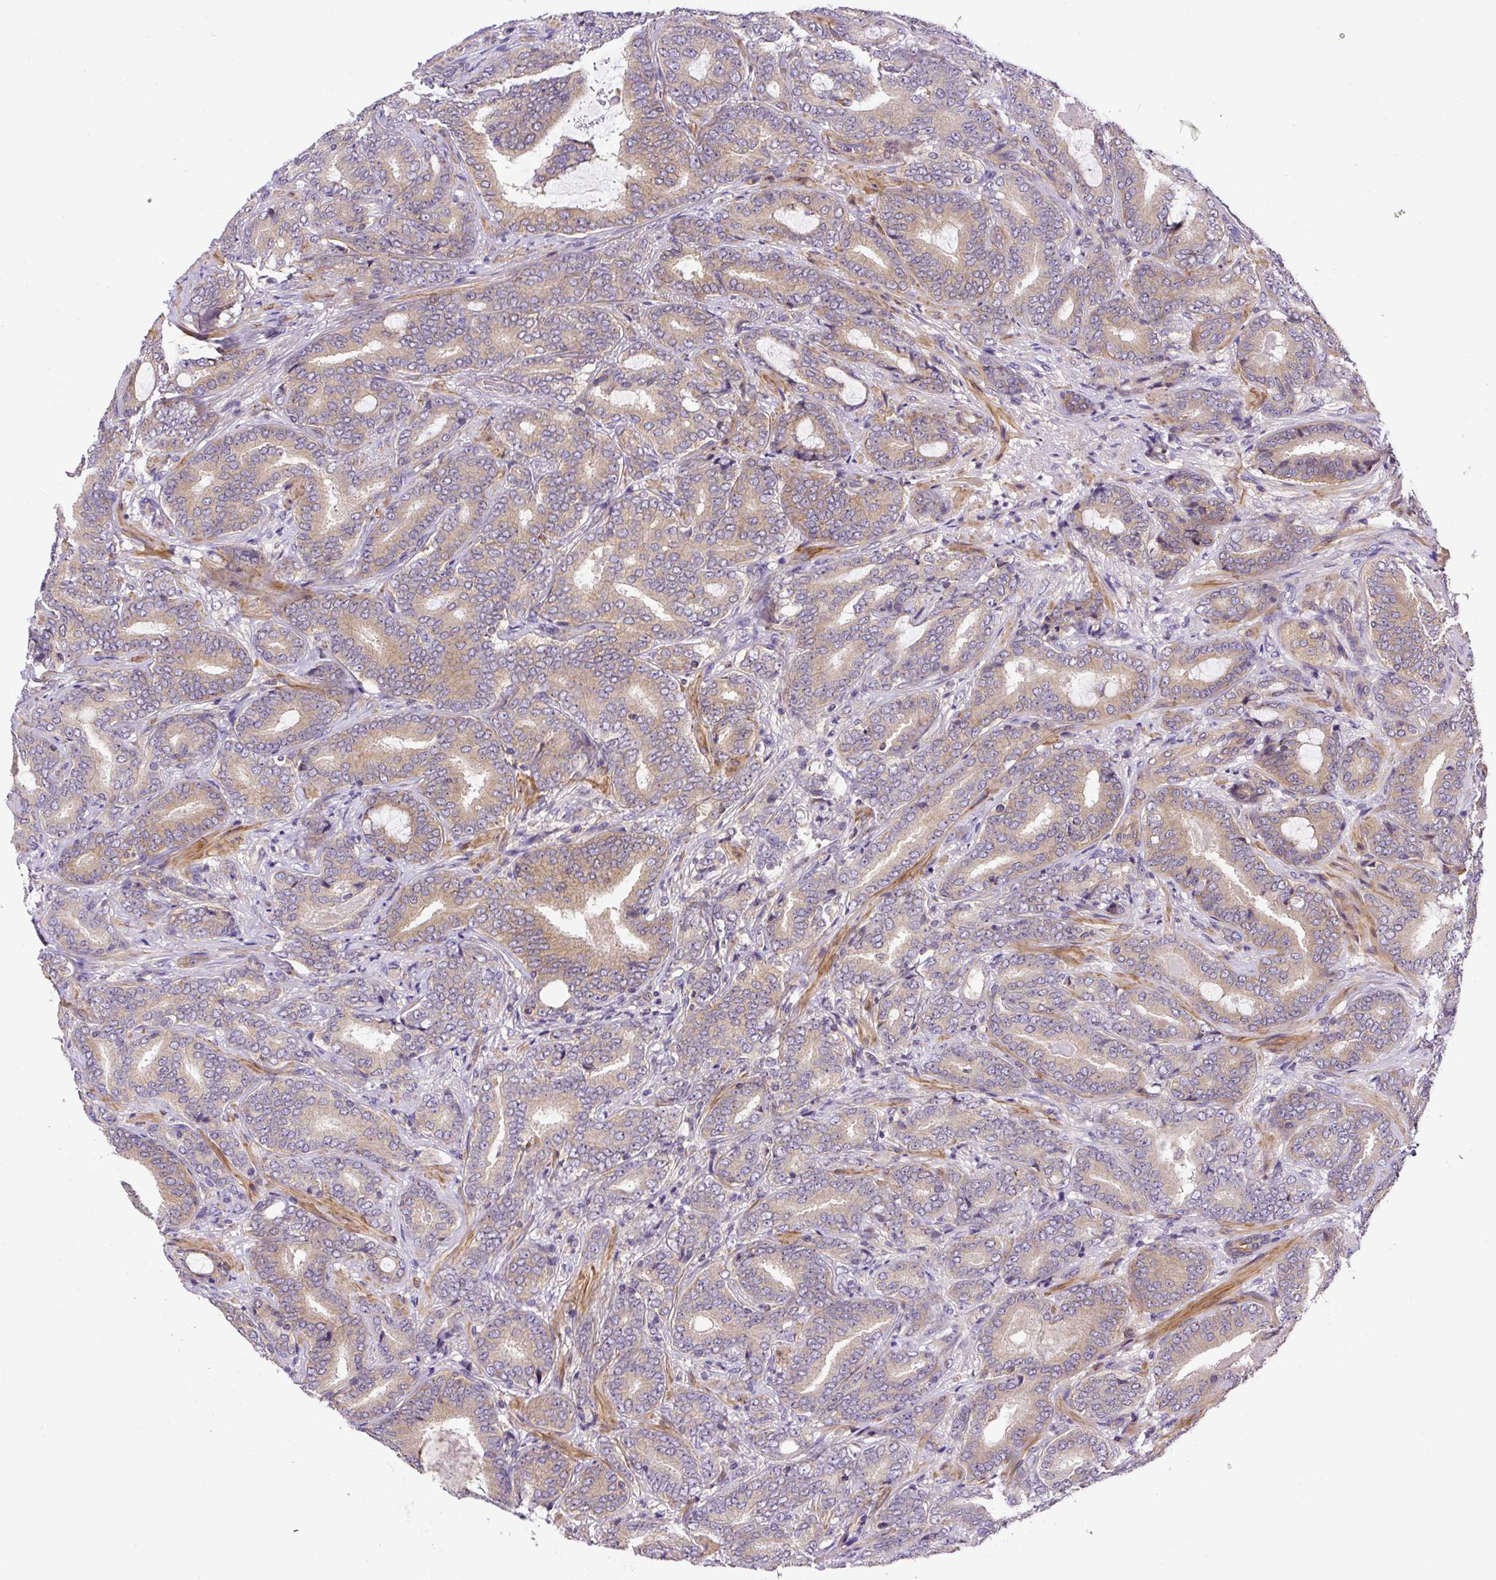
{"staining": {"intensity": "weak", "quantity": ">75%", "location": "cytoplasmic/membranous"}, "tissue": "prostate cancer", "cell_type": "Tumor cells", "image_type": "cancer", "snomed": [{"axis": "morphology", "description": "Adenocarcinoma, Low grade"}, {"axis": "topography", "description": "Prostate and seminal vesicle, NOS"}], "caption": "Prostate cancer (adenocarcinoma (low-grade)) was stained to show a protein in brown. There is low levels of weak cytoplasmic/membranous expression in approximately >75% of tumor cells.", "gene": "CCDC28A", "patient": {"sex": "male", "age": 61}}